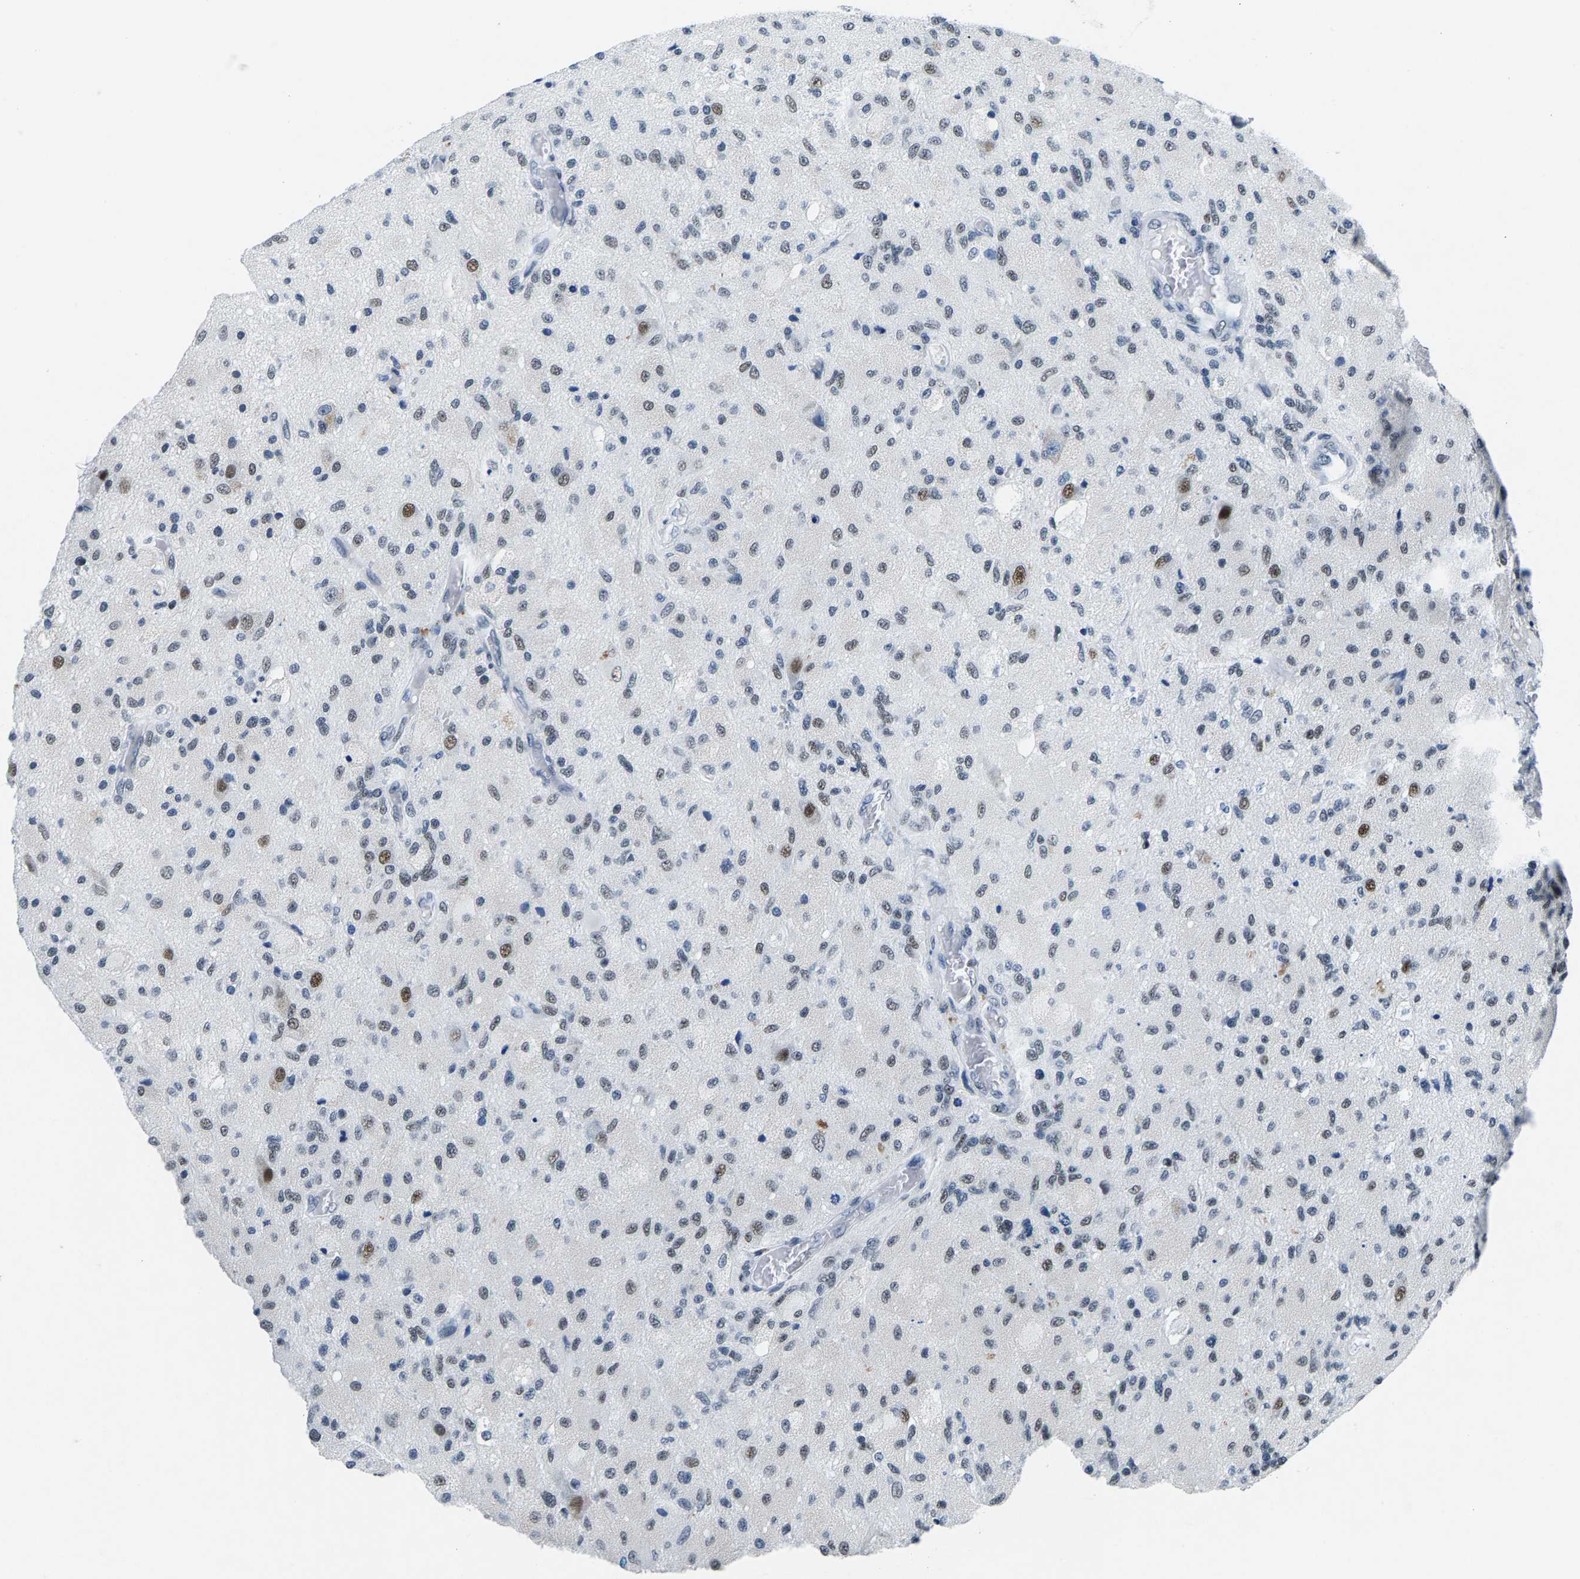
{"staining": {"intensity": "moderate", "quantity": "<25%", "location": "nuclear"}, "tissue": "glioma", "cell_type": "Tumor cells", "image_type": "cancer", "snomed": [{"axis": "morphology", "description": "Normal tissue, NOS"}, {"axis": "morphology", "description": "Glioma, malignant, High grade"}, {"axis": "topography", "description": "Cerebral cortex"}], "caption": "Immunohistochemistry (IHC) histopathology image of human glioma stained for a protein (brown), which demonstrates low levels of moderate nuclear staining in about <25% of tumor cells.", "gene": "ATF2", "patient": {"sex": "male", "age": 77}}